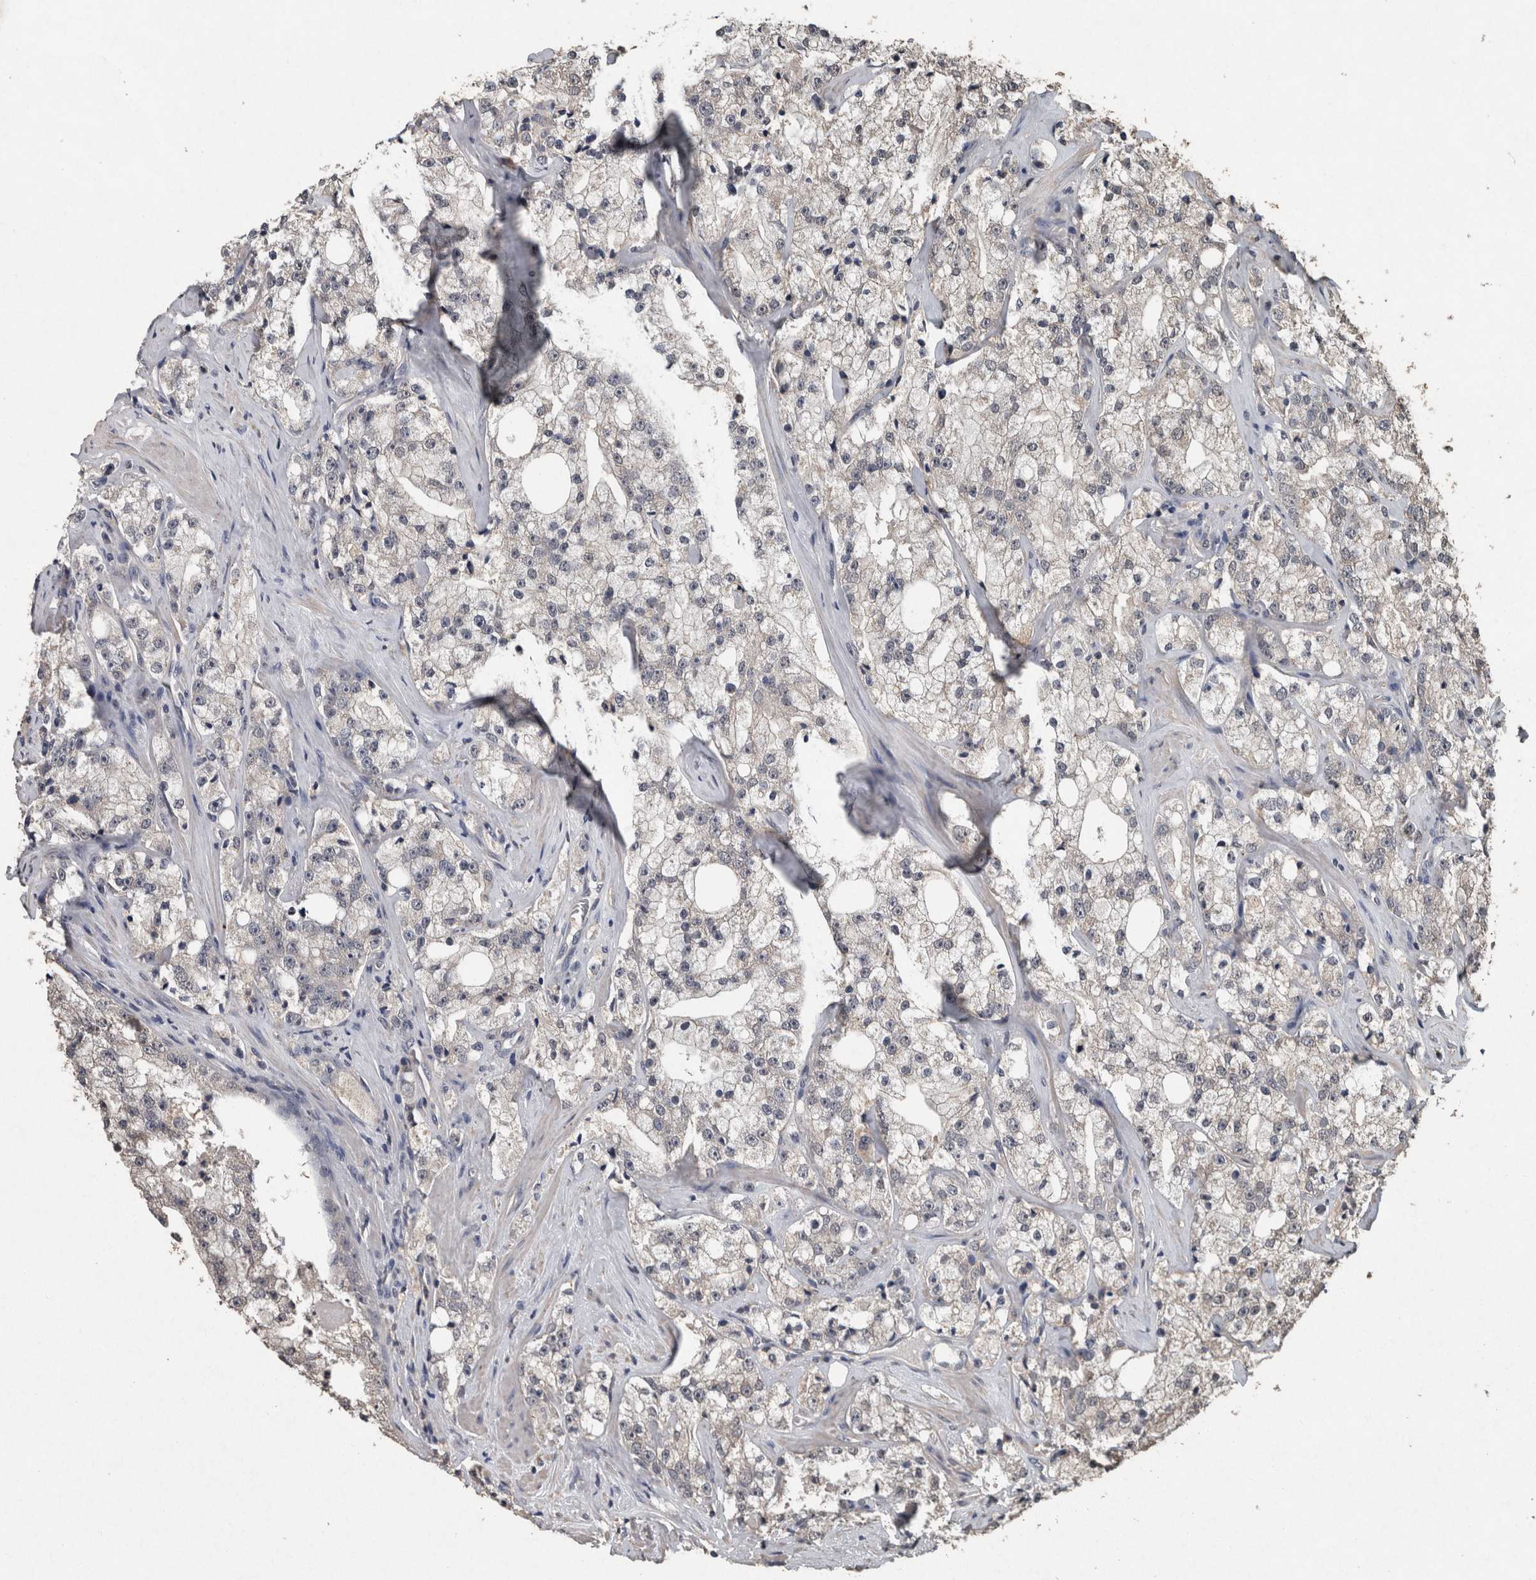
{"staining": {"intensity": "weak", "quantity": "<25%", "location": "cytoplasmic/membranous"}, "tissue": "prostate cancer", "cell_type": "Tumor cells", "image_type": "cancer", "snomed": [{"axis": "morphology", "description": "Adenocarcinoma, High grade"}, {"axis": "topography", "description": "Prostate"}], "caption": "A photomicrograph of human prostate adenocarcinoma (high-grade) is negative for staining in tumor cells.", "gene": "FGFRL1", "patient": {"sex": "male", "age": 64}}